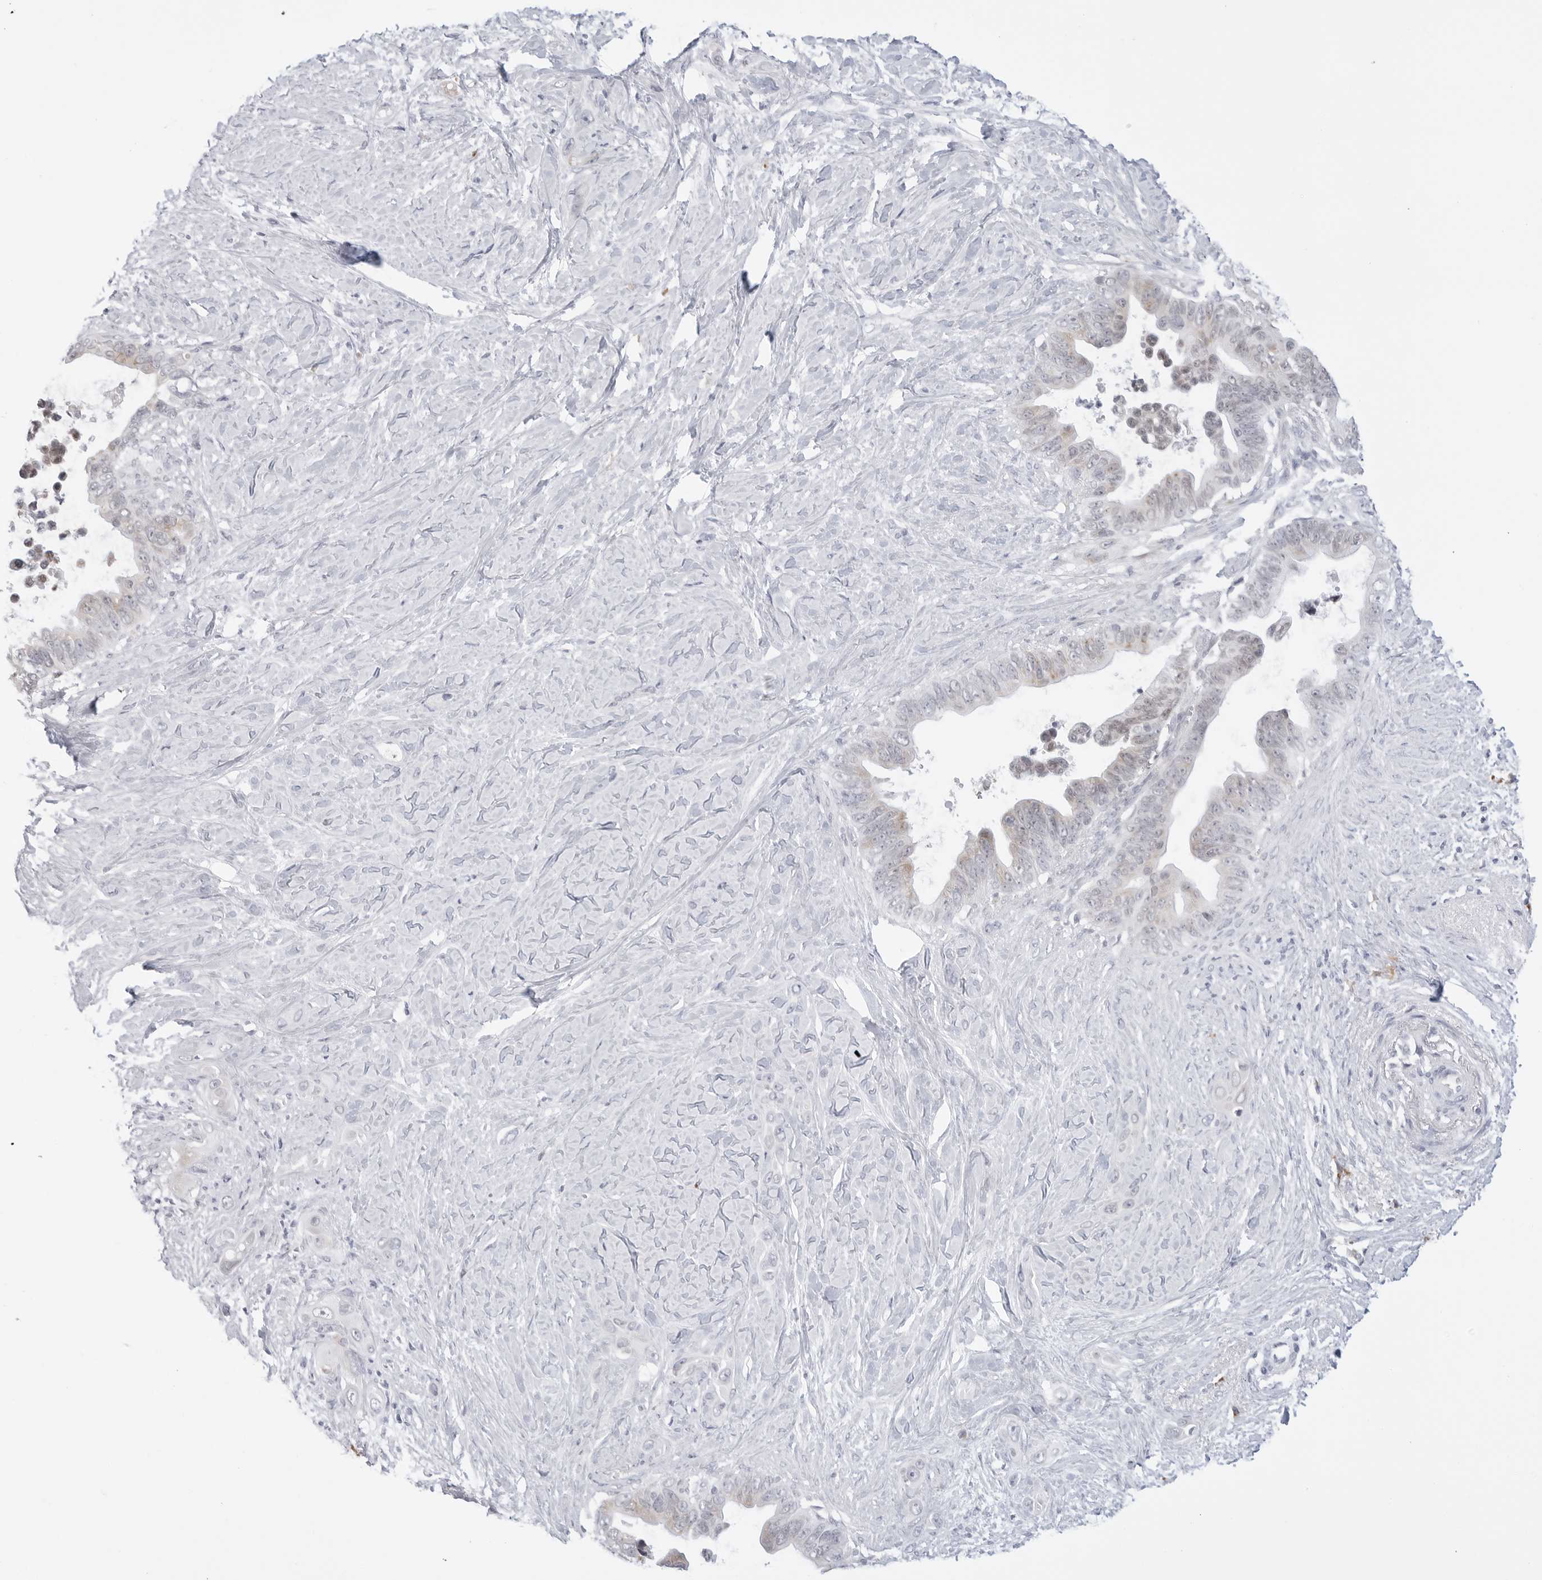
{"staining": {"intensity": "weak", "quantity": "<25%", "location": "cytoplasmic/membranous"}, "tissue": "pancreatic cancer", "cell_type": "Tumor cells", "image_type": "cancer", "snomed": [{"axis": "morphology", "description": "Adenocarcinoma, NOS"}, {"axis": "topography", "description": "Pancreas"}], "caption": "Immunohistochemistry micrograph of human adenocarcinoma (pancreatic) stained for a protein (brown), which exhibits no expression in tumor cells.", "gene": "RPN1", "patient": {"sex": "female", "age": 72}}